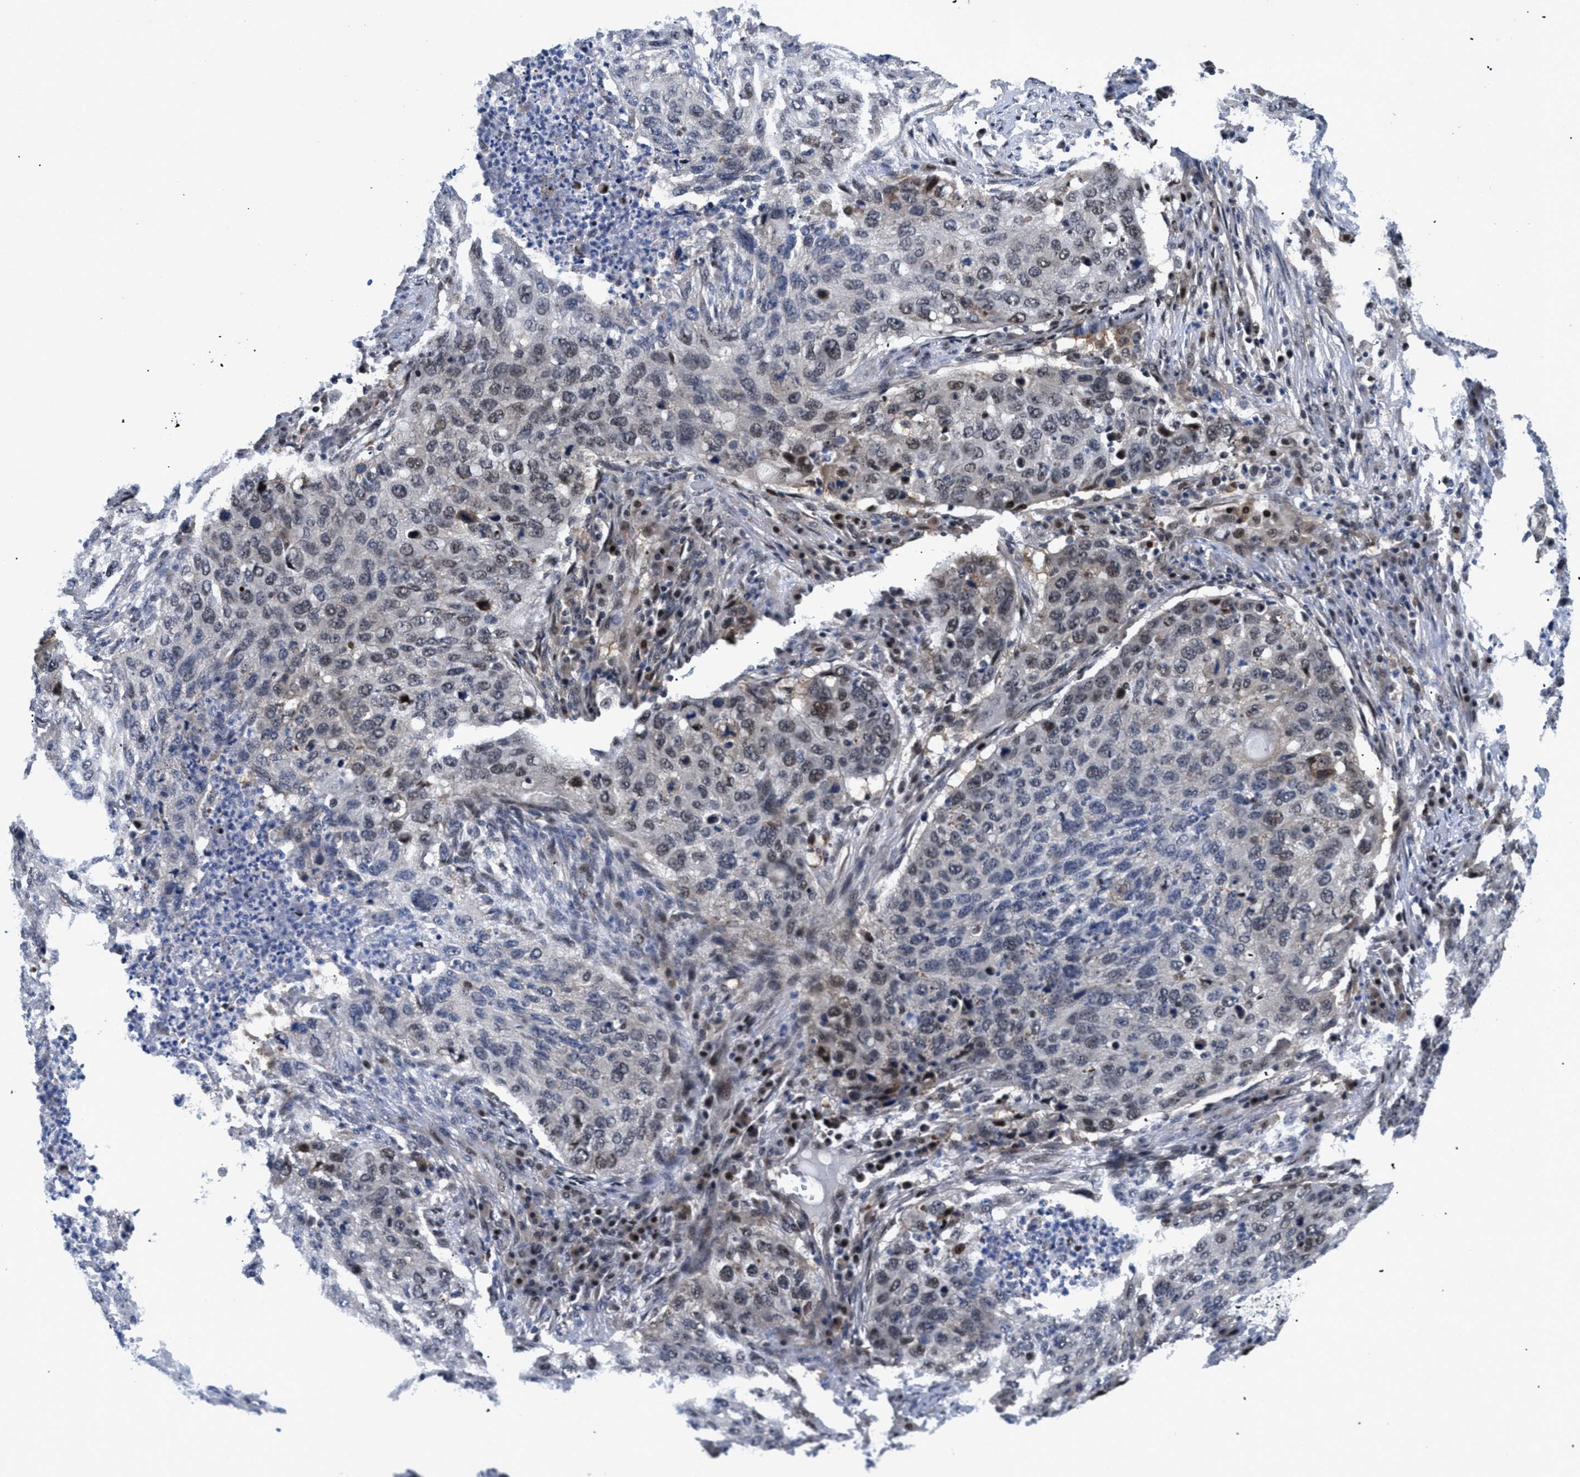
{"staining": {"intensity": "weak", "quantity": "25%-75%", "location": "nuclear"}, "tissue": "lung cancer", "cell_type": "Tumor cells", "image_type": "cancer", "snomed": [{"axis": "morphology", "description": "Squamous cell carcinoma, NOS"}, {"axis": "topography", "description": "Lung"}], "caption": "Lung squamous cell carcinoma stained for a protein demonstrates weak nuclear positivity in tumor cells.", "gene": "SLC29A2", "patient": {"sex": "female", "age": 63}}